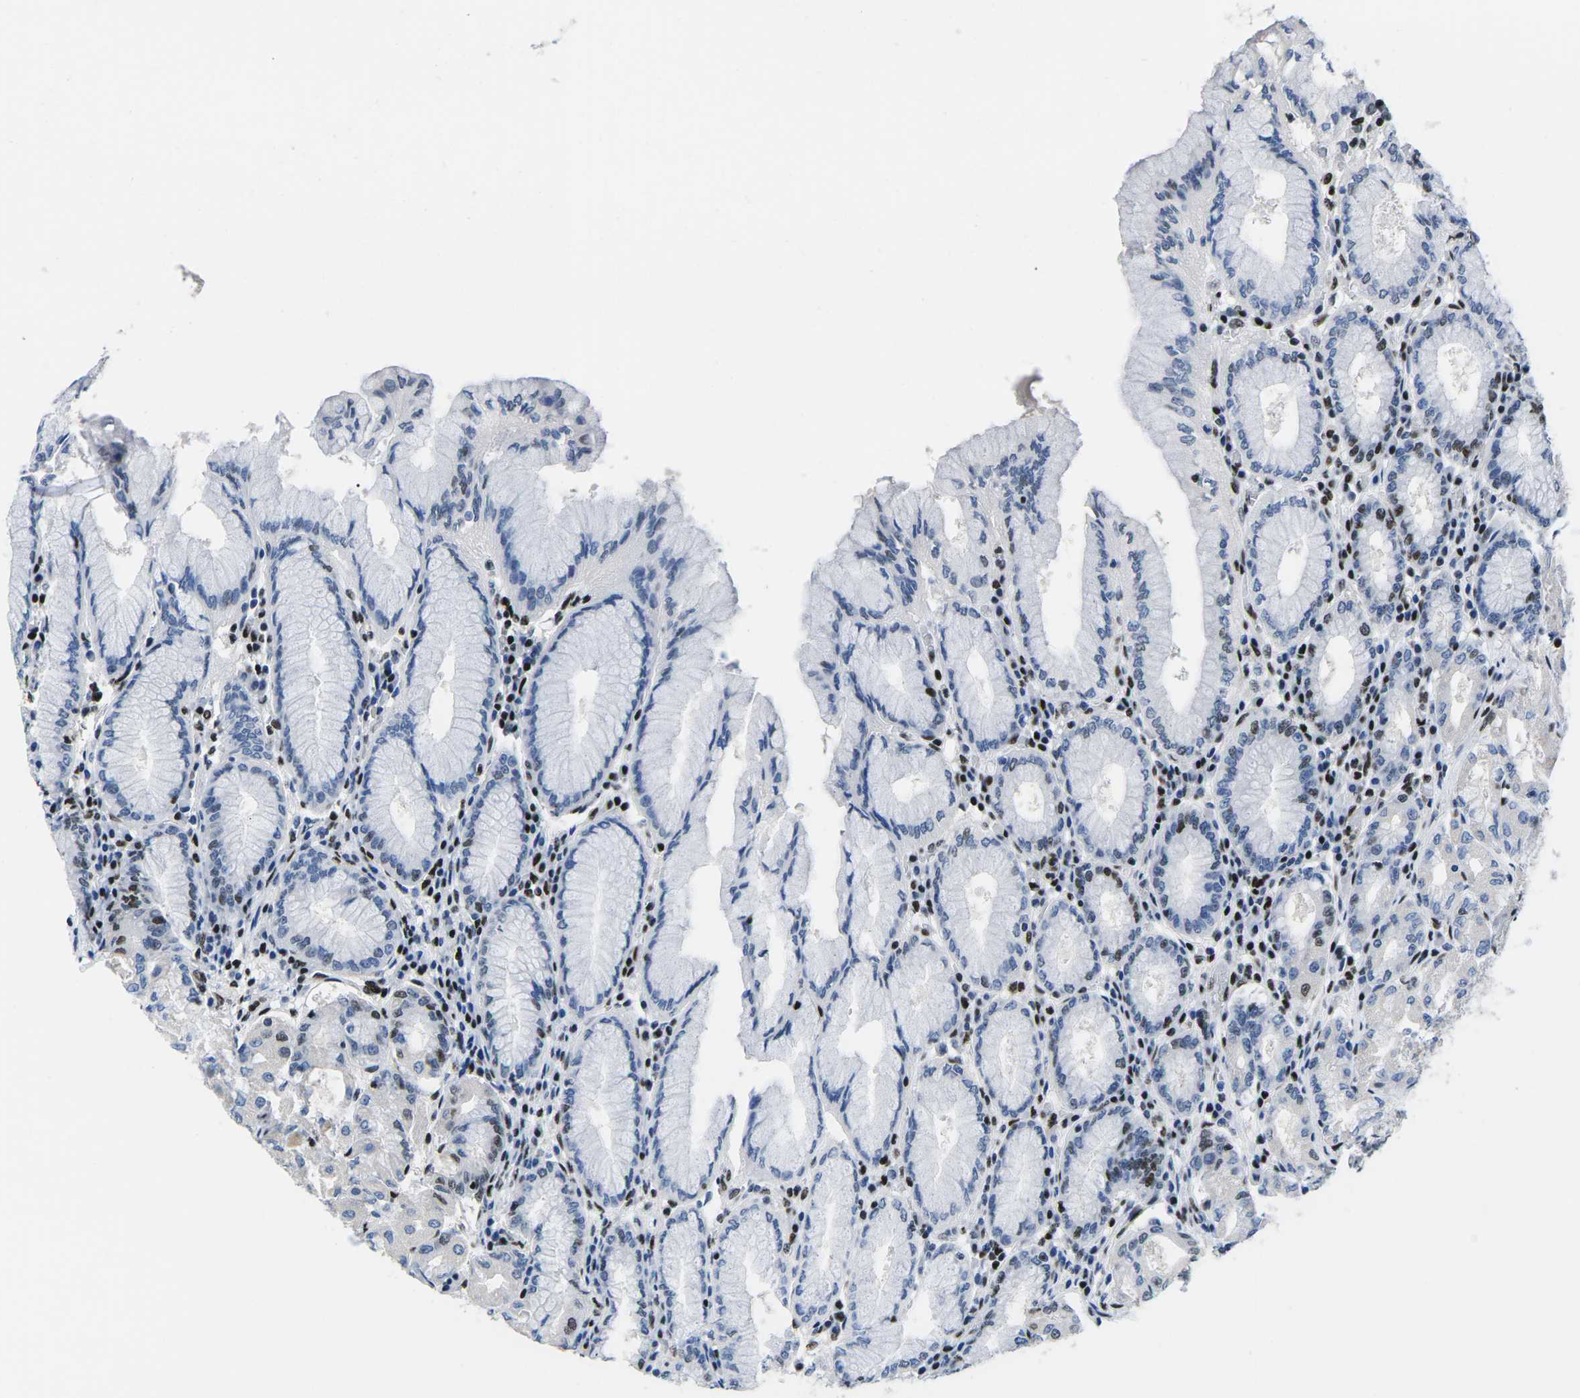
{"staining": {"intensity": "moderate", "quantity": "<25%", "location": "nuclear"}, "tissue": "stomach", "cell_type": "Glandular cells", "image_type": "normal", "snomed": [{"axis": "morphology", "description": "Normal tissue, NOS"}, {"axis": "topography", "description": "Stomach"}, {"axis": "topography", "description": "Stomach, lower"}], "caption": "Brown immunohistochemical staining in normal human stomach demonstrates moderate nuclear positivity in approximately <25% of glandular cells.", "gene": "ATF1", "patient": {"sex": "female", "age": 56}}